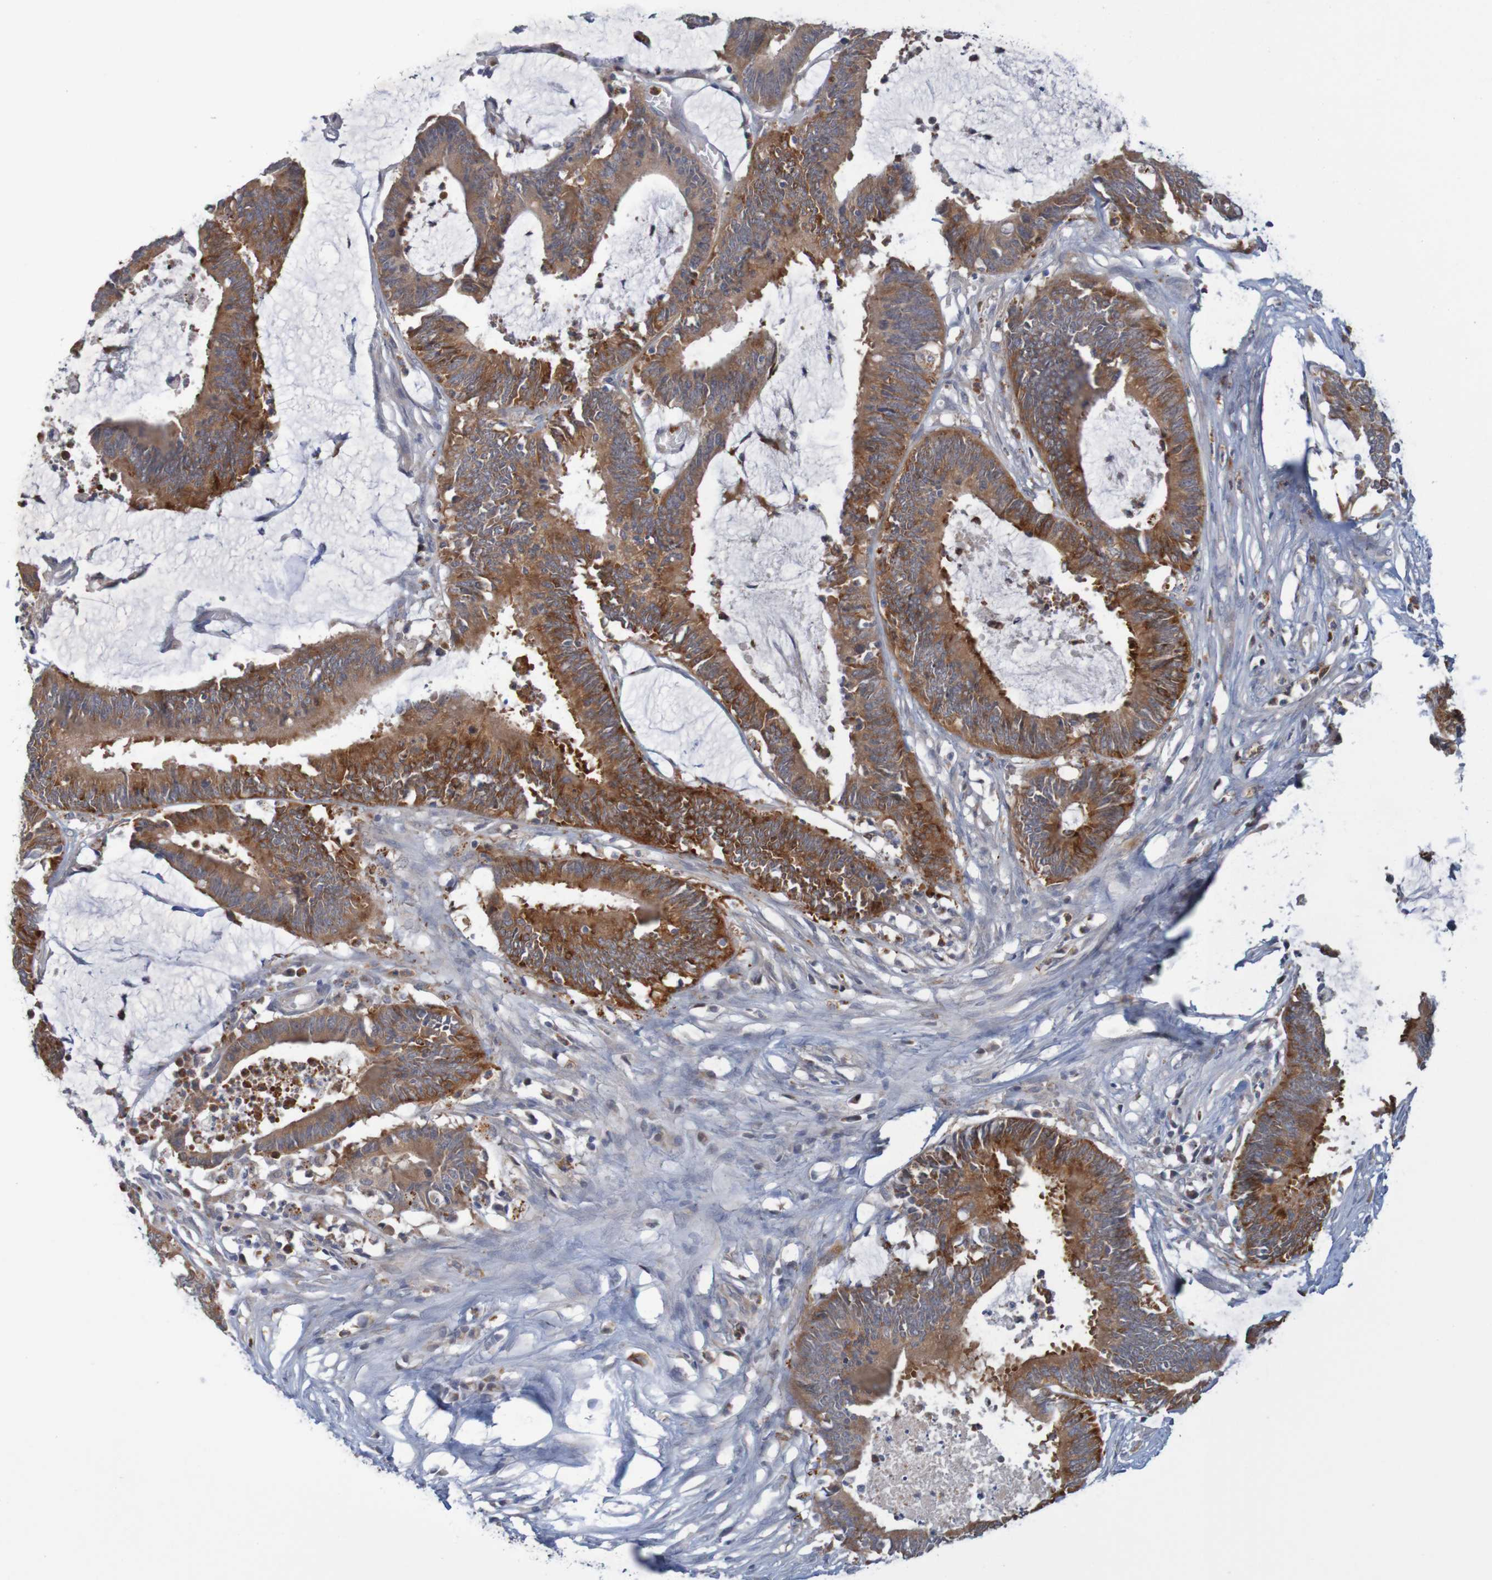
{"staining": {"intensity": "moderate", "quantity": ">75%", "location": "cytoplasmic/membranous"}, "tissue": "colorectal cancer", "cell_type": "Tumor cells", "image_type": "cancer", "snomed": [{"axis": "morphology", "description": "Adenocarcinoma, NOS"}, {"axis": "topography", "description": "Rectum"}], "caption": "Immunohistochemistry histopathology image of adenocarcinoma (colorectal) stained for a protein (brown), which exhibits medium levels of moderate cytoplasmic/membranous expression in about >75% of tumor cells.", "gene": "NAV2", "patient": {"sex": "female", "age": 66}}